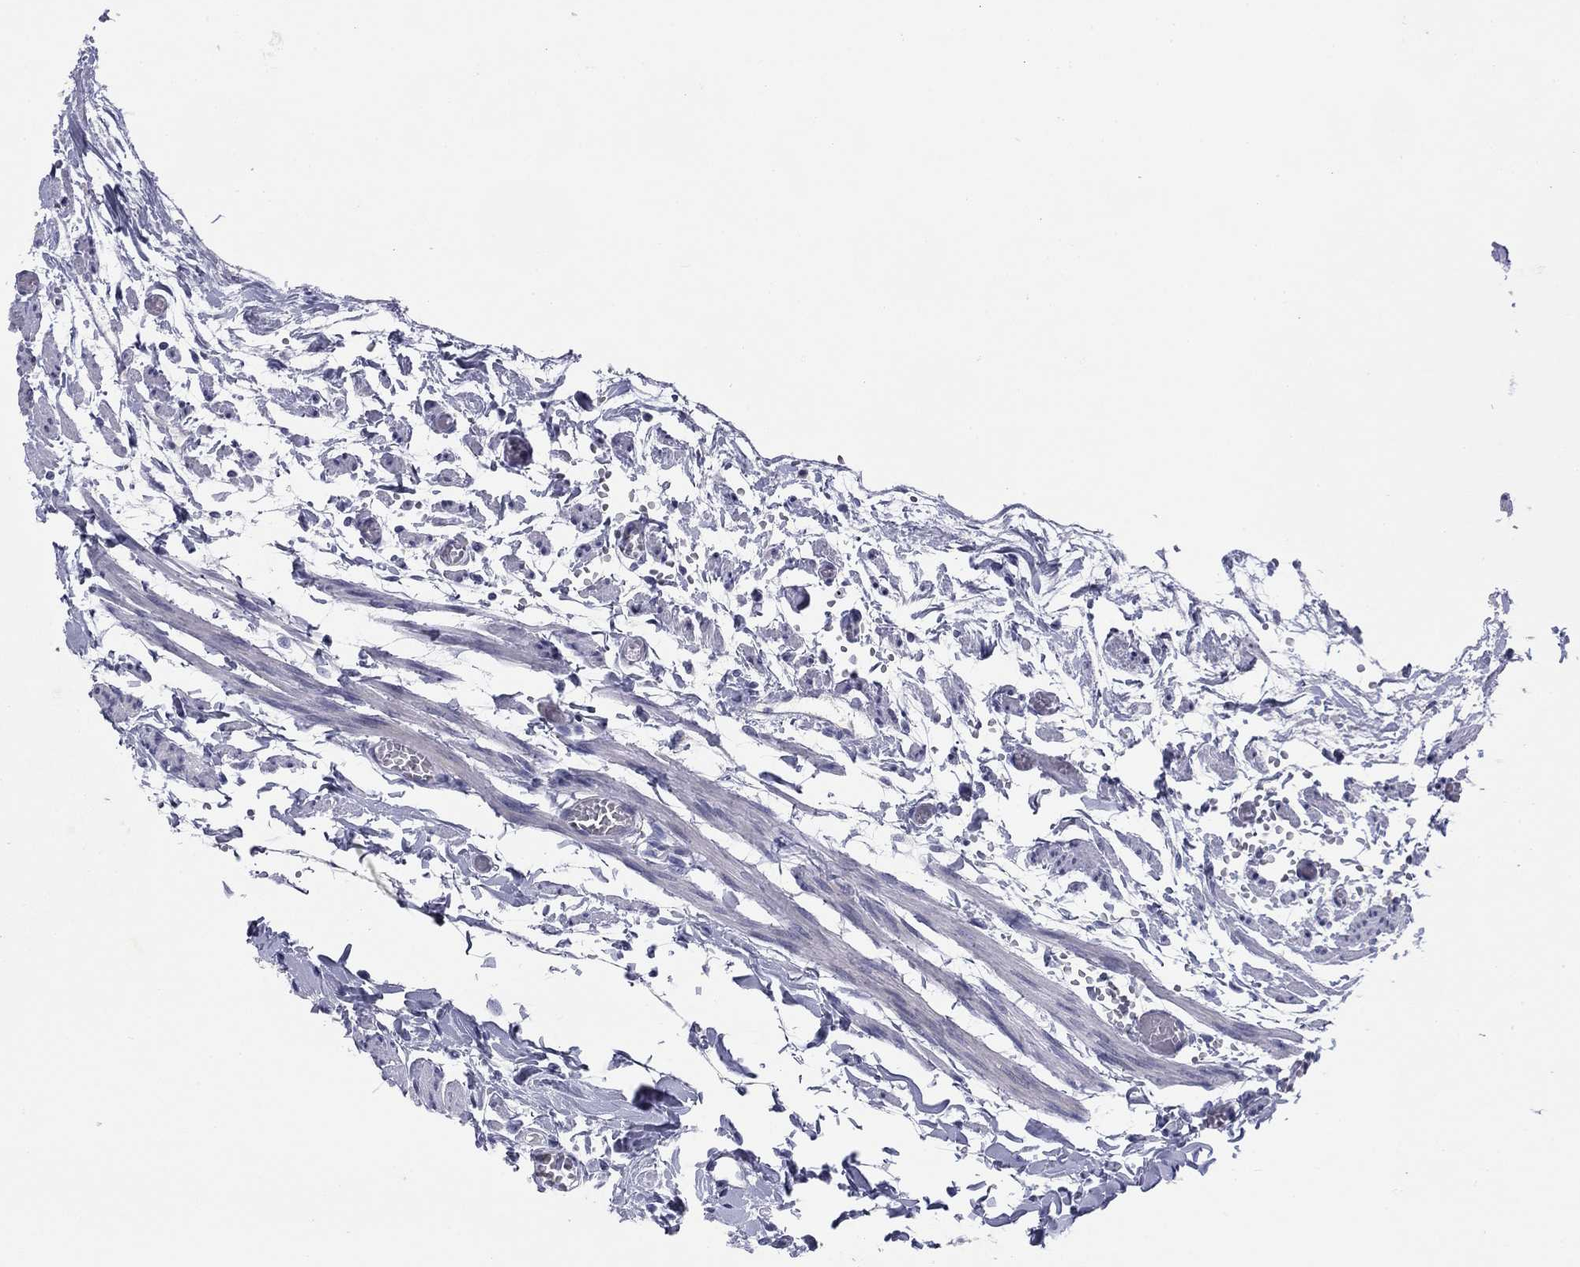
{"staining": {"intensity": "negative", "quantity": "none", "location": "none"}, "tissue": "fallopian tube", "cell_type": "Glandular cells", "image_type": "normal", "snomed": [{"axis": "morphology", "description": "Normal tissue, NOS"}, {"axis": "topography", "description": "Fallopian tube"}], "caption": "Immunohistochemical staining of unremarkable human fallopian tube exhibits no significant positivity in glandular cells. (DAB (3,3'-diaminobenzidine) IHC with hematoxylin counter stain).", "gene": "PRPH", "patient": {"sex": "female", "age": 54}}